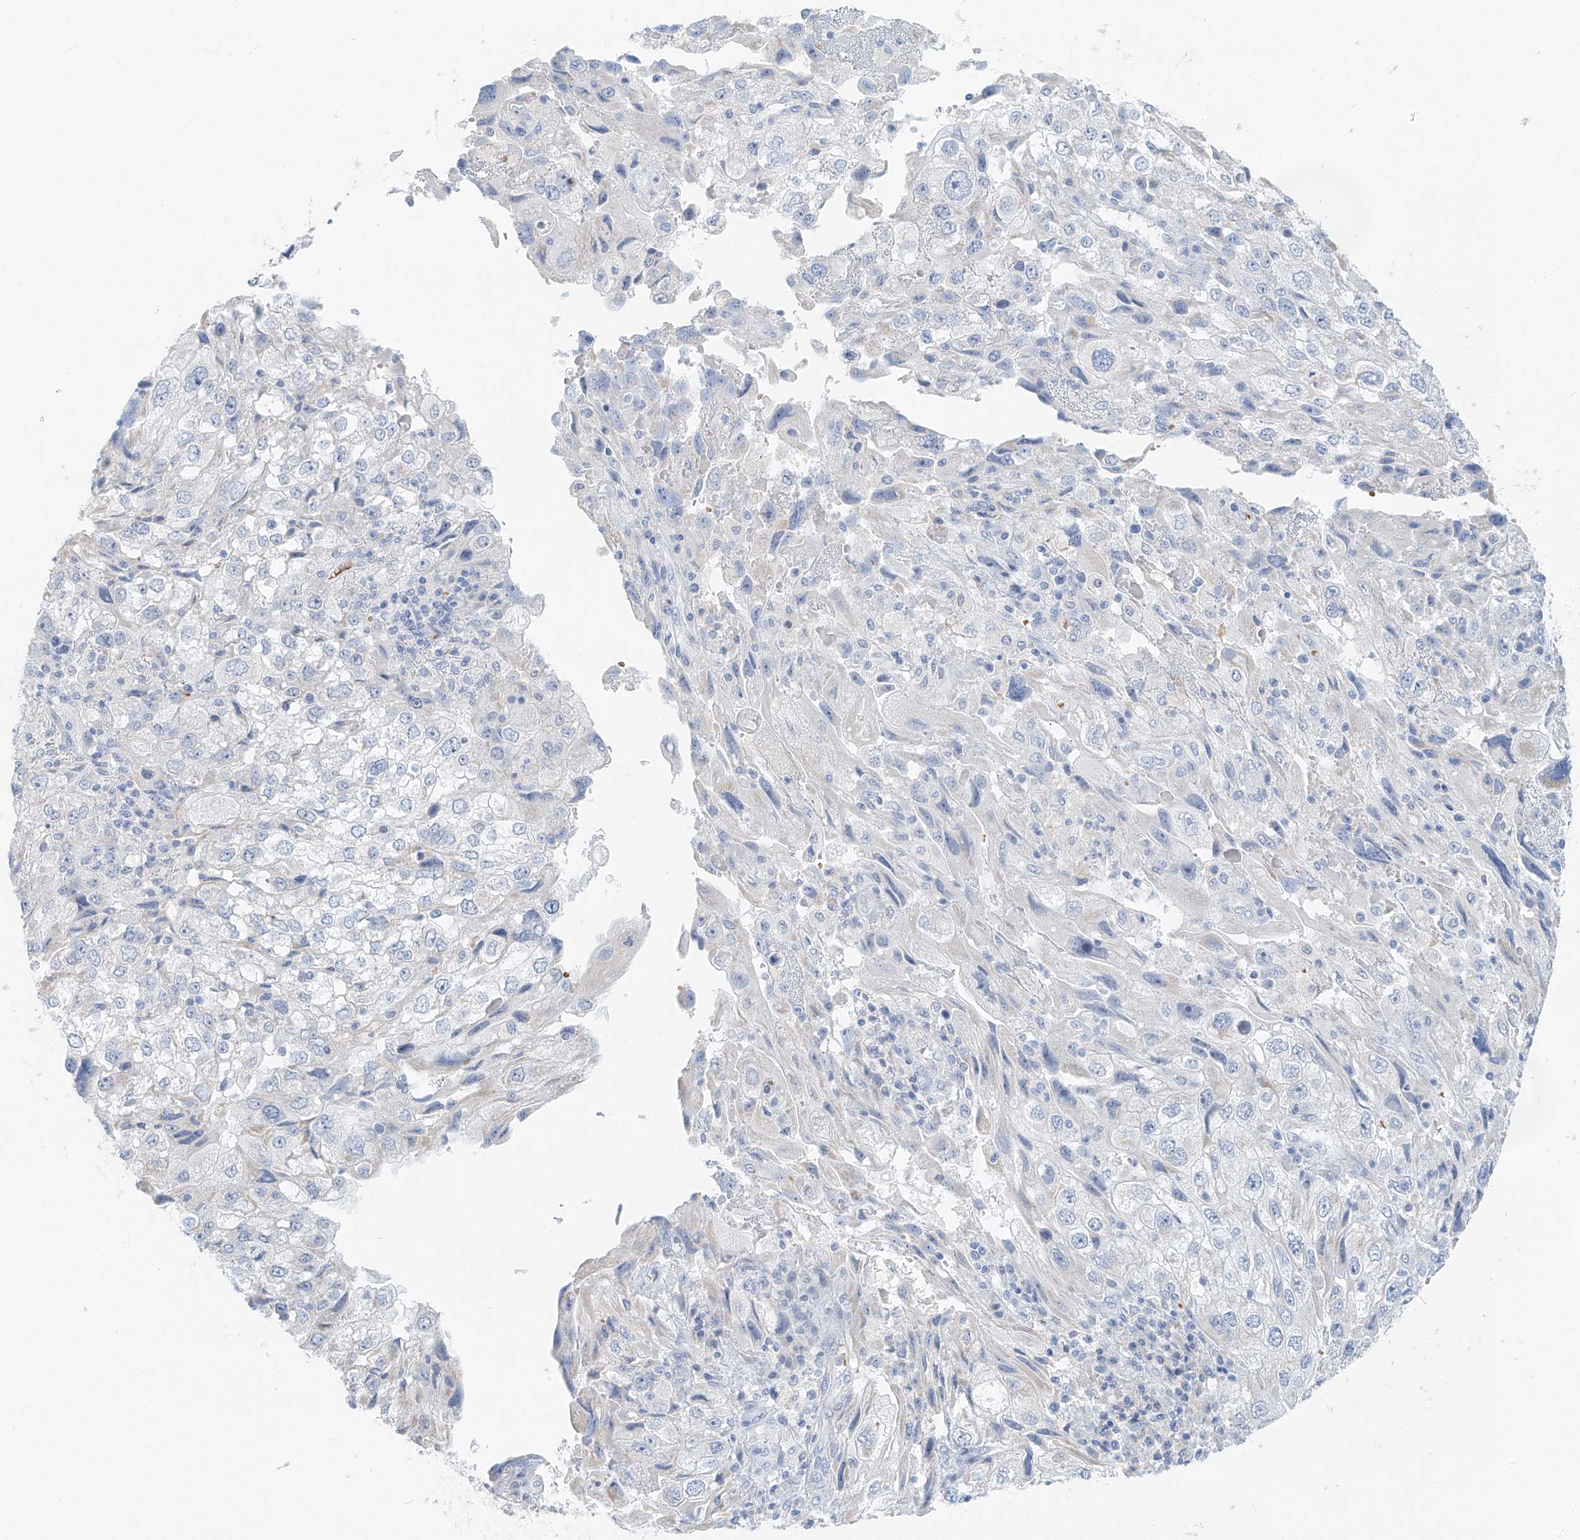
{"staining": {"intensity": "negative", "quantity": "none", "location": "none"}, "tissue": "endometrial cancer", "cell_type": "Tumor cells", "image_type": "cancer", "snomed": [{"axis": "morphology", "description": "Adenocarcinoma, NOS"}, {"axis": "topography", "description": "Endometrium"}], "caption": "The histopathology image shows no staining of tumor cells in adenocarcinoma (endometrial). Brightfield microscopy of IHC stained with DAB (brown) and hematoxylin (blue), captured at high magnification.", "gene": "PGC", "patient": {"sex": "female", "age": 49}}